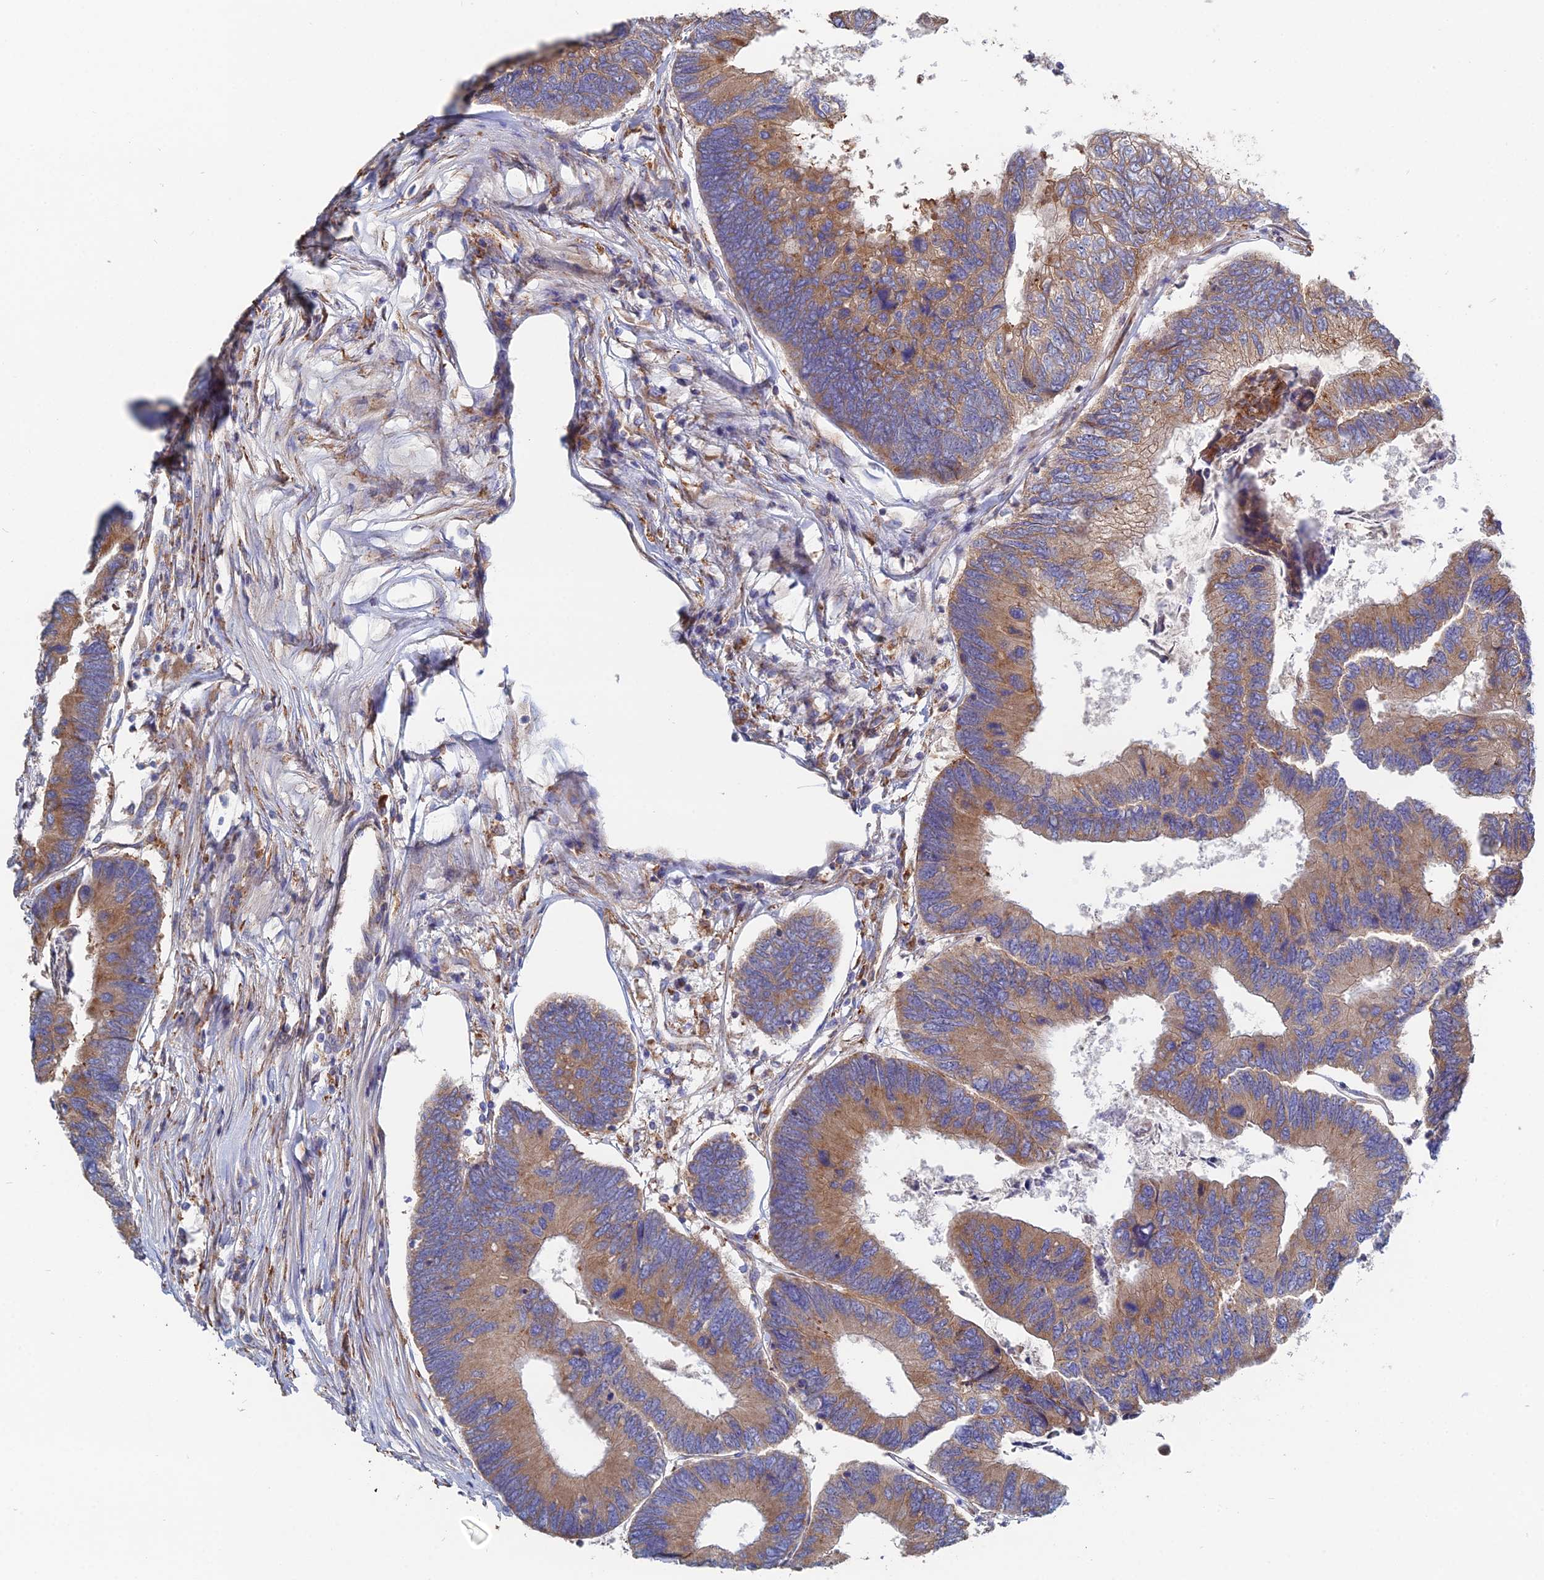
{"staining": {"intensity": "moderate", "quantity": ">75%", "location": "cytoplasmic/membranous"}, "tissue": "colorectal cancer", "cell_type": "Tumor cells", "image_type": "cancer", "snomed": [{"axis": "morphology", "description": "Adenocarcinoma, NOS"}, {"axis": "topography", "description": "Colon"}], "caption": "Colorectal adenocarcinoma stained for a protein (brown) shows moderate cytoplasmic/membranous positive positivity in about >75% of tumor cells.", "gene": "CLCN3", "patient": {"sex": "female", "age": 67}}